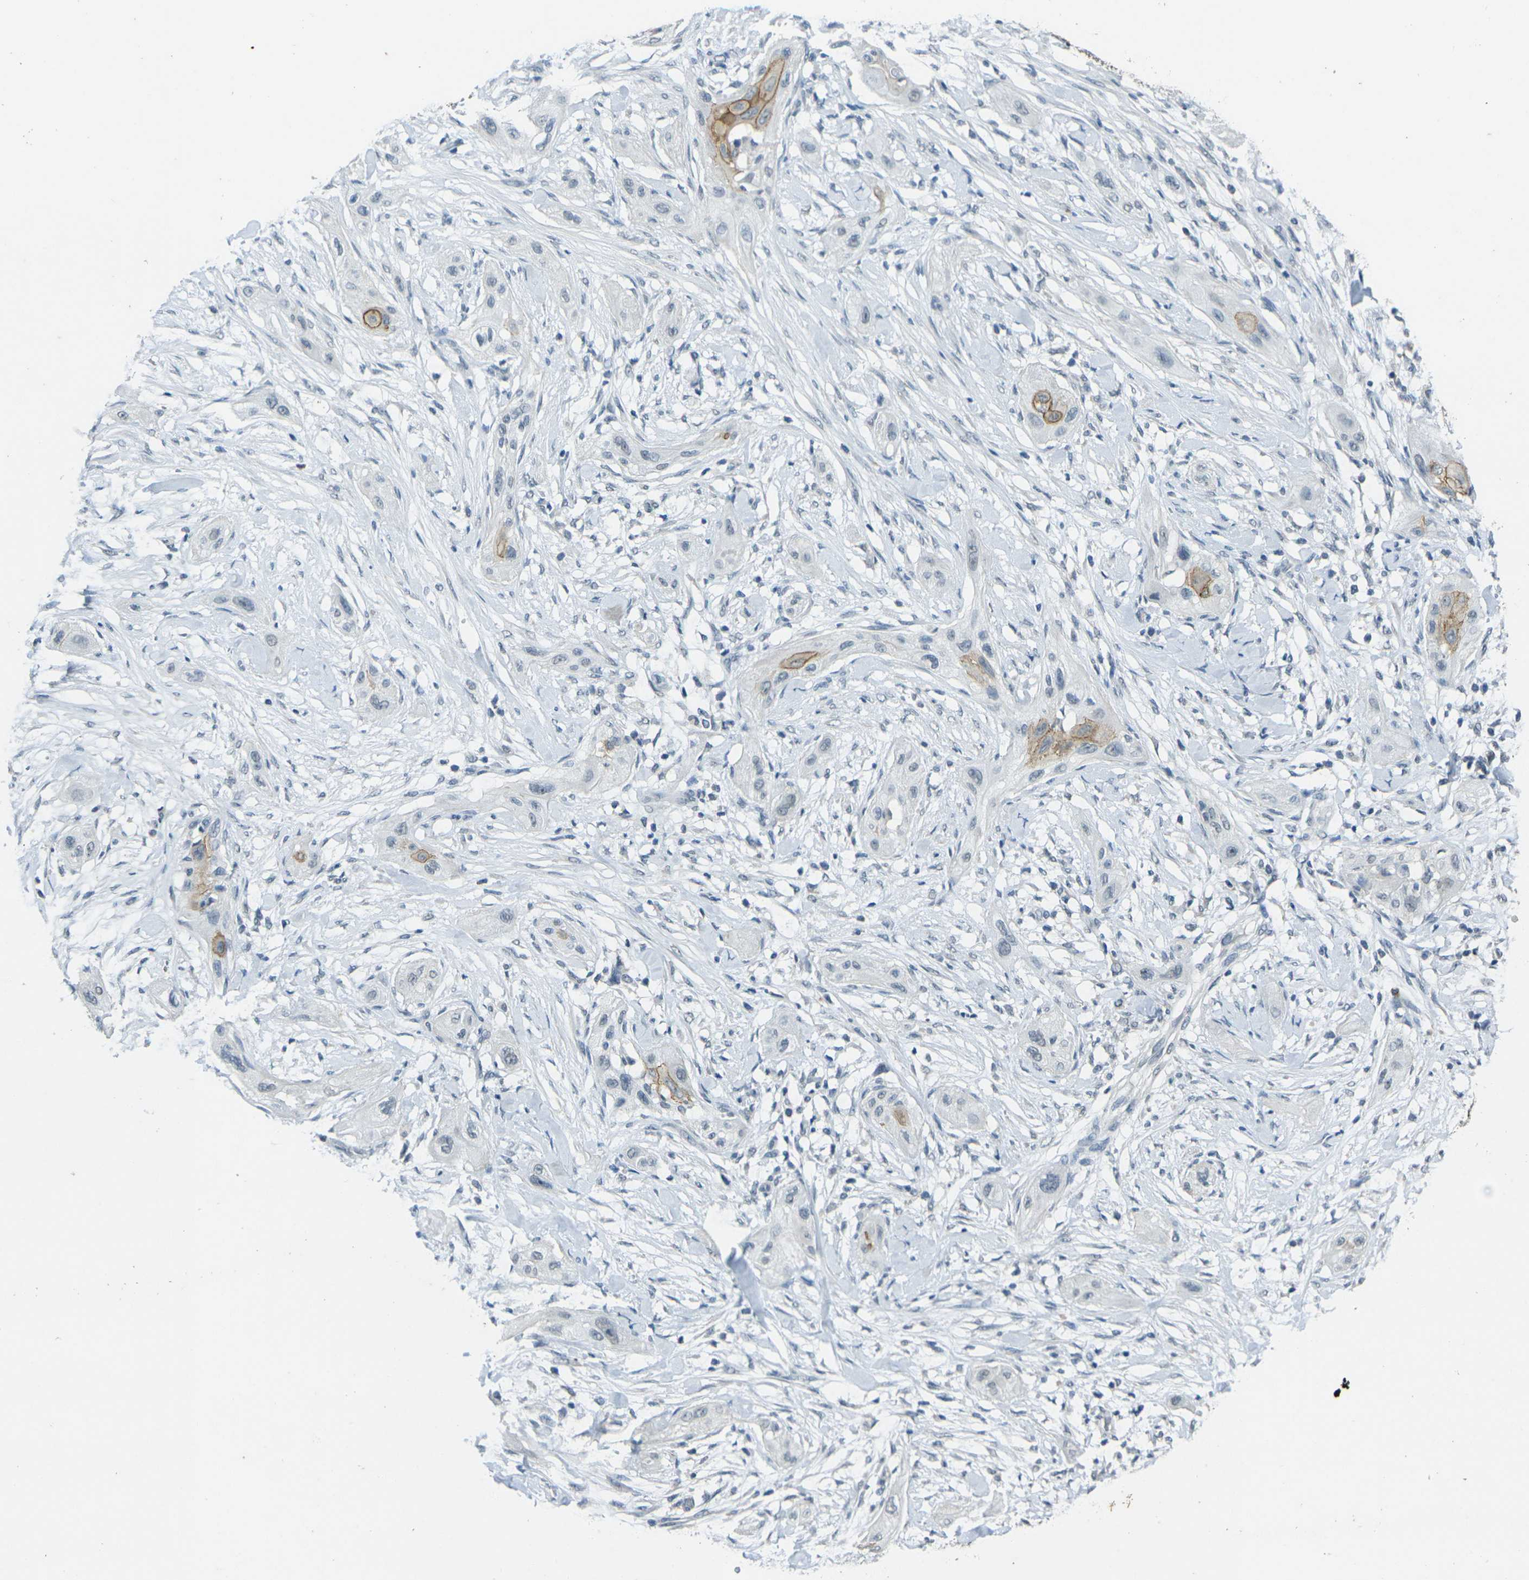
{"staining": {"intensity": "moderate", "quantity": "<25%", "location": "cytoplasmic/membranous"}, "tissue": "lung cancer", "cell_type": "Tumor cells", "image_type": "cancer", "snomed": [{"axis": "morphology", "description": "Squamous cell carcinoma, NOS"}, {"axis": "topography", "description": "Lung"}], "caption": "Human squamous cell carcinoma (lung) stained for a protein (brown) reveals moderate cytoplasmic/membranous positive expression in about <25% of tumor cells.", "gene": "SPTBN2", "patient": {"sex": "female", "age": 47}}